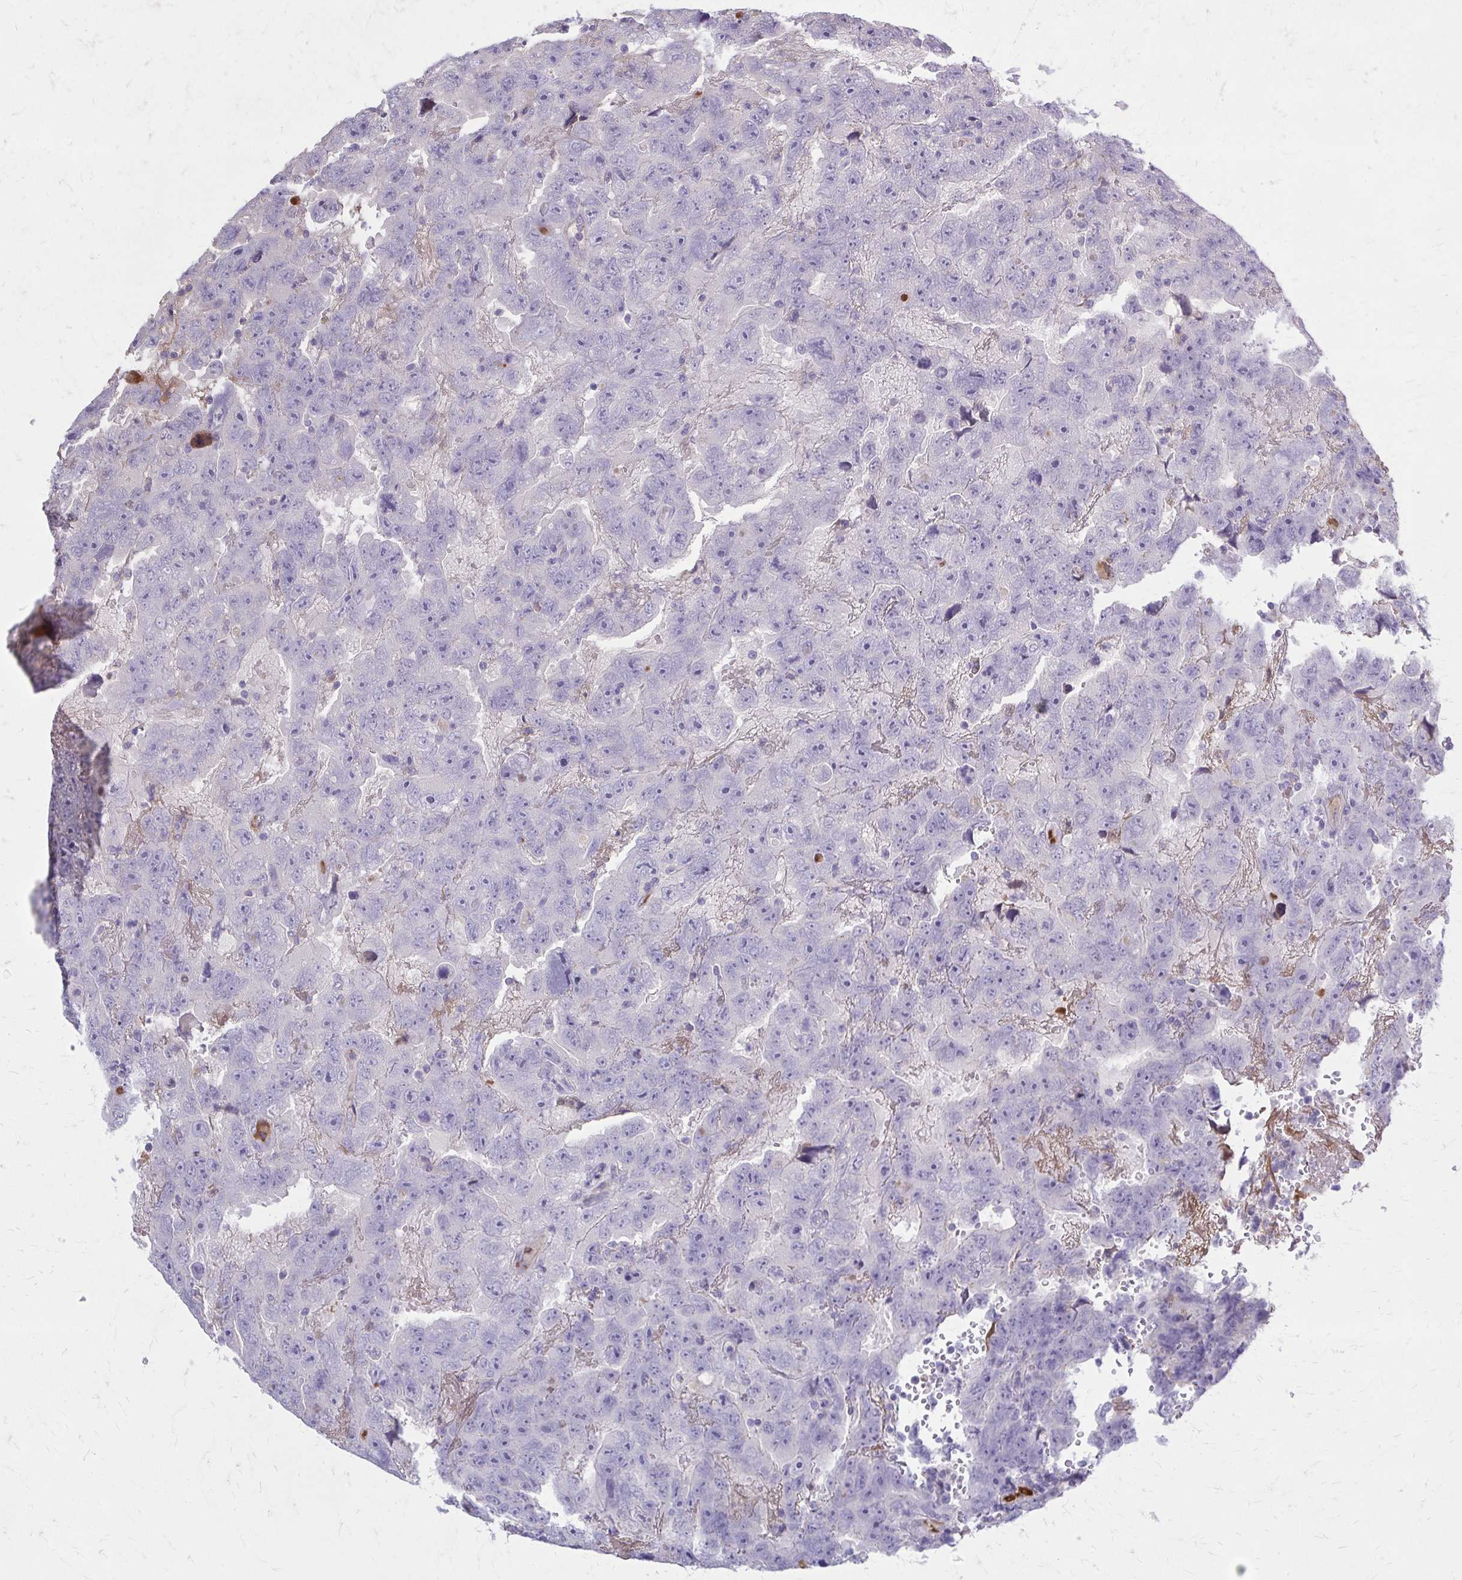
{"staining": {"intensity": "negative", "quantity": "none", "location": "none"}, "tissue": "testis cancer", "cell_type": "Tumor cells", "image_type": "cancer", "snomed": [{"axis": "morphology", "description": "Carcinoma, Embryonal, NOS"}, {"axis": "topography", "description": "Testis"}], "caption": "An image of human testis embryonal carcinoma is negative for staining in tumor cells. (Immunohistochemistry, brightfield microscopy, high magnification).", "gene": "SERPIND1", "patient": {"sex": "male", "age": 45}}